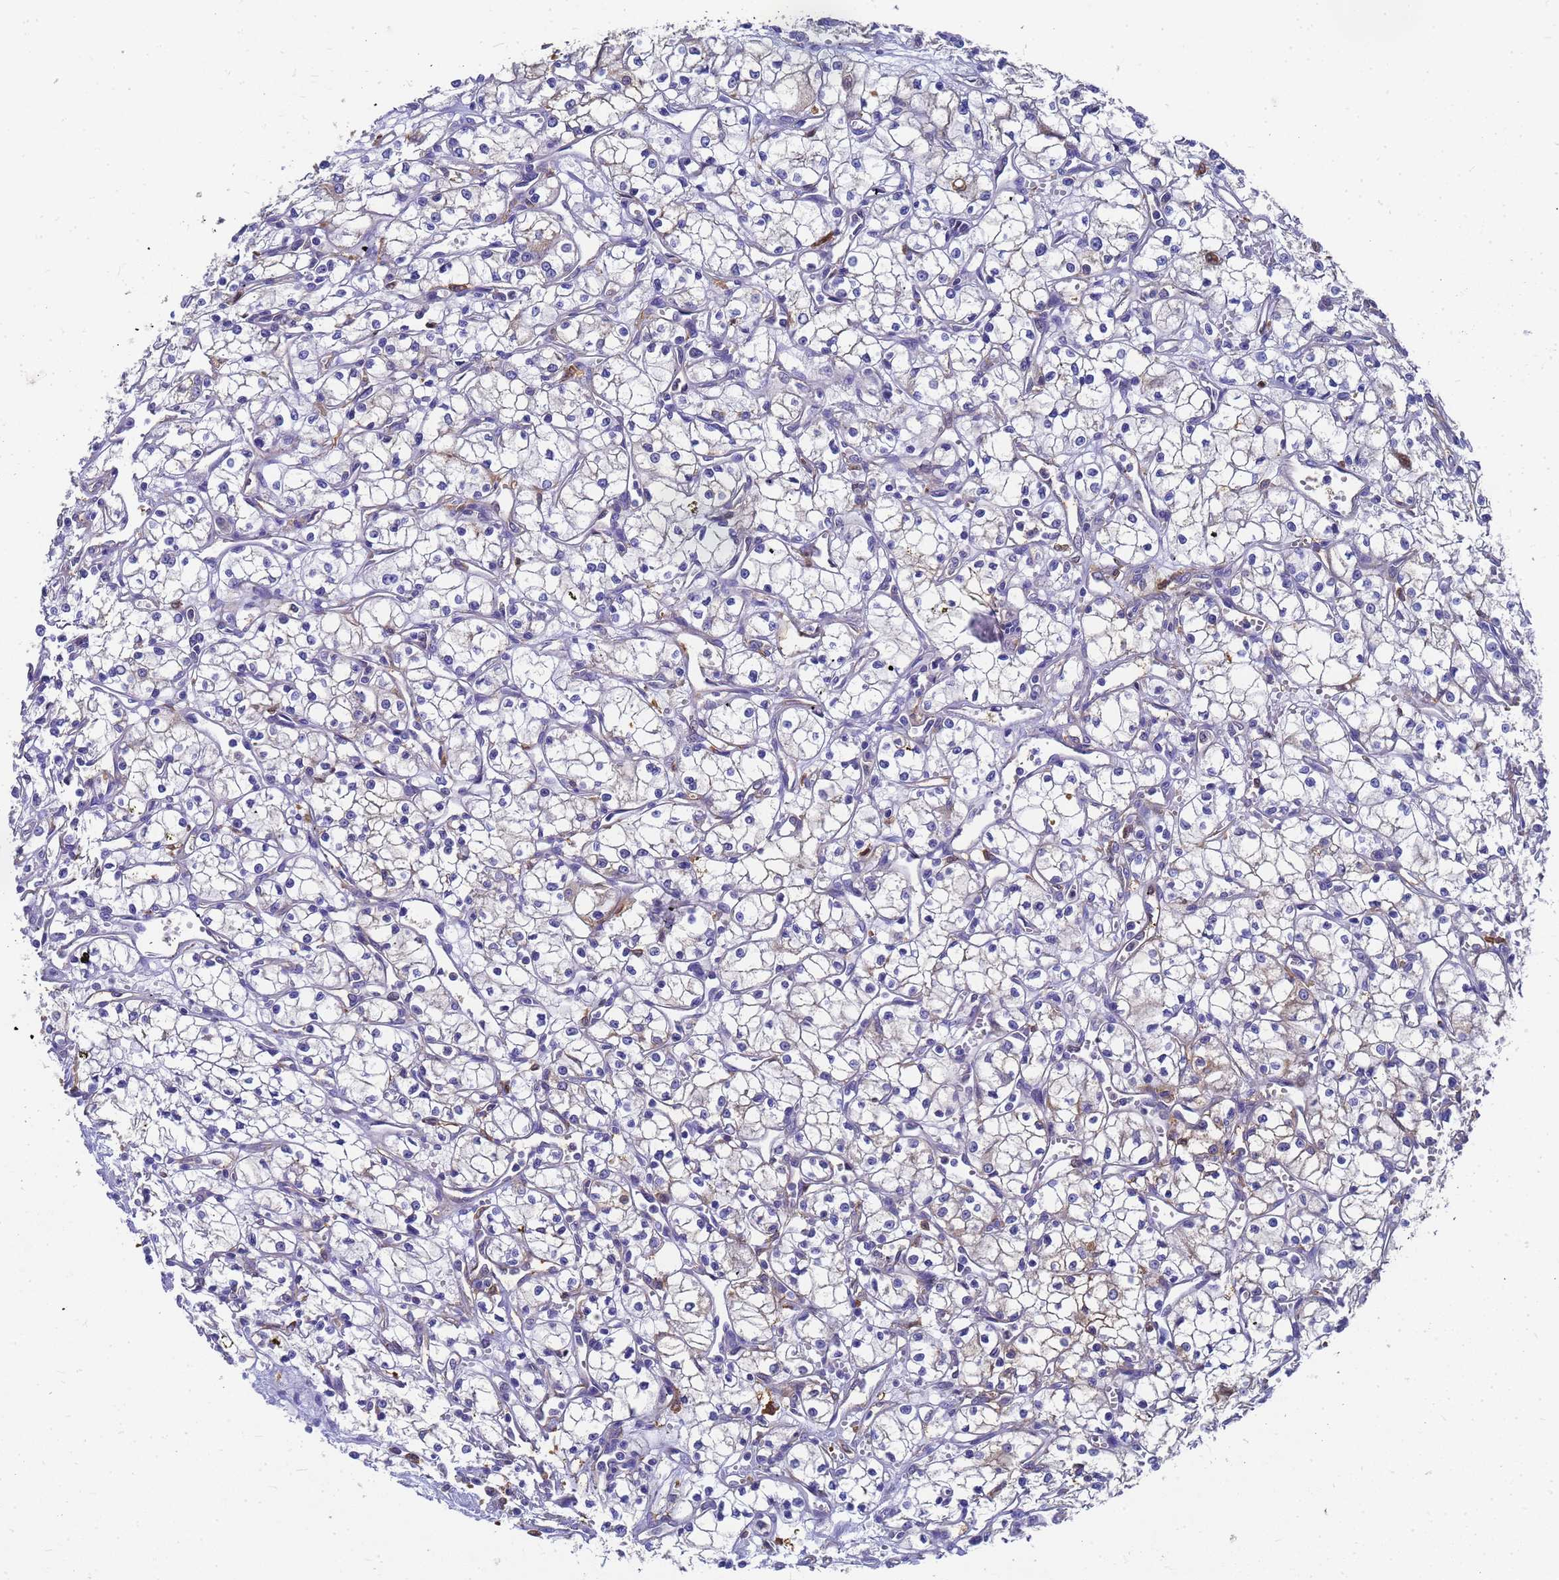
{"staining": {"intensity": "negative", "quantity": "none", "location": "none"}, "tissue": "renal cancer", "cell_type": "Tumor cells", "image_type": "cancer", "snomed": [{"axis": "morphology", "description": "Adenocarcinoma, NOS"}, {"axis": "topography", "description": "Kidney"}], "caption": "Protein analysis of renal cancer demonstrates no significant staining in tumor cells.", "gene": "SLC35E2B", "patient": {"sex": "male", "age": 59}}